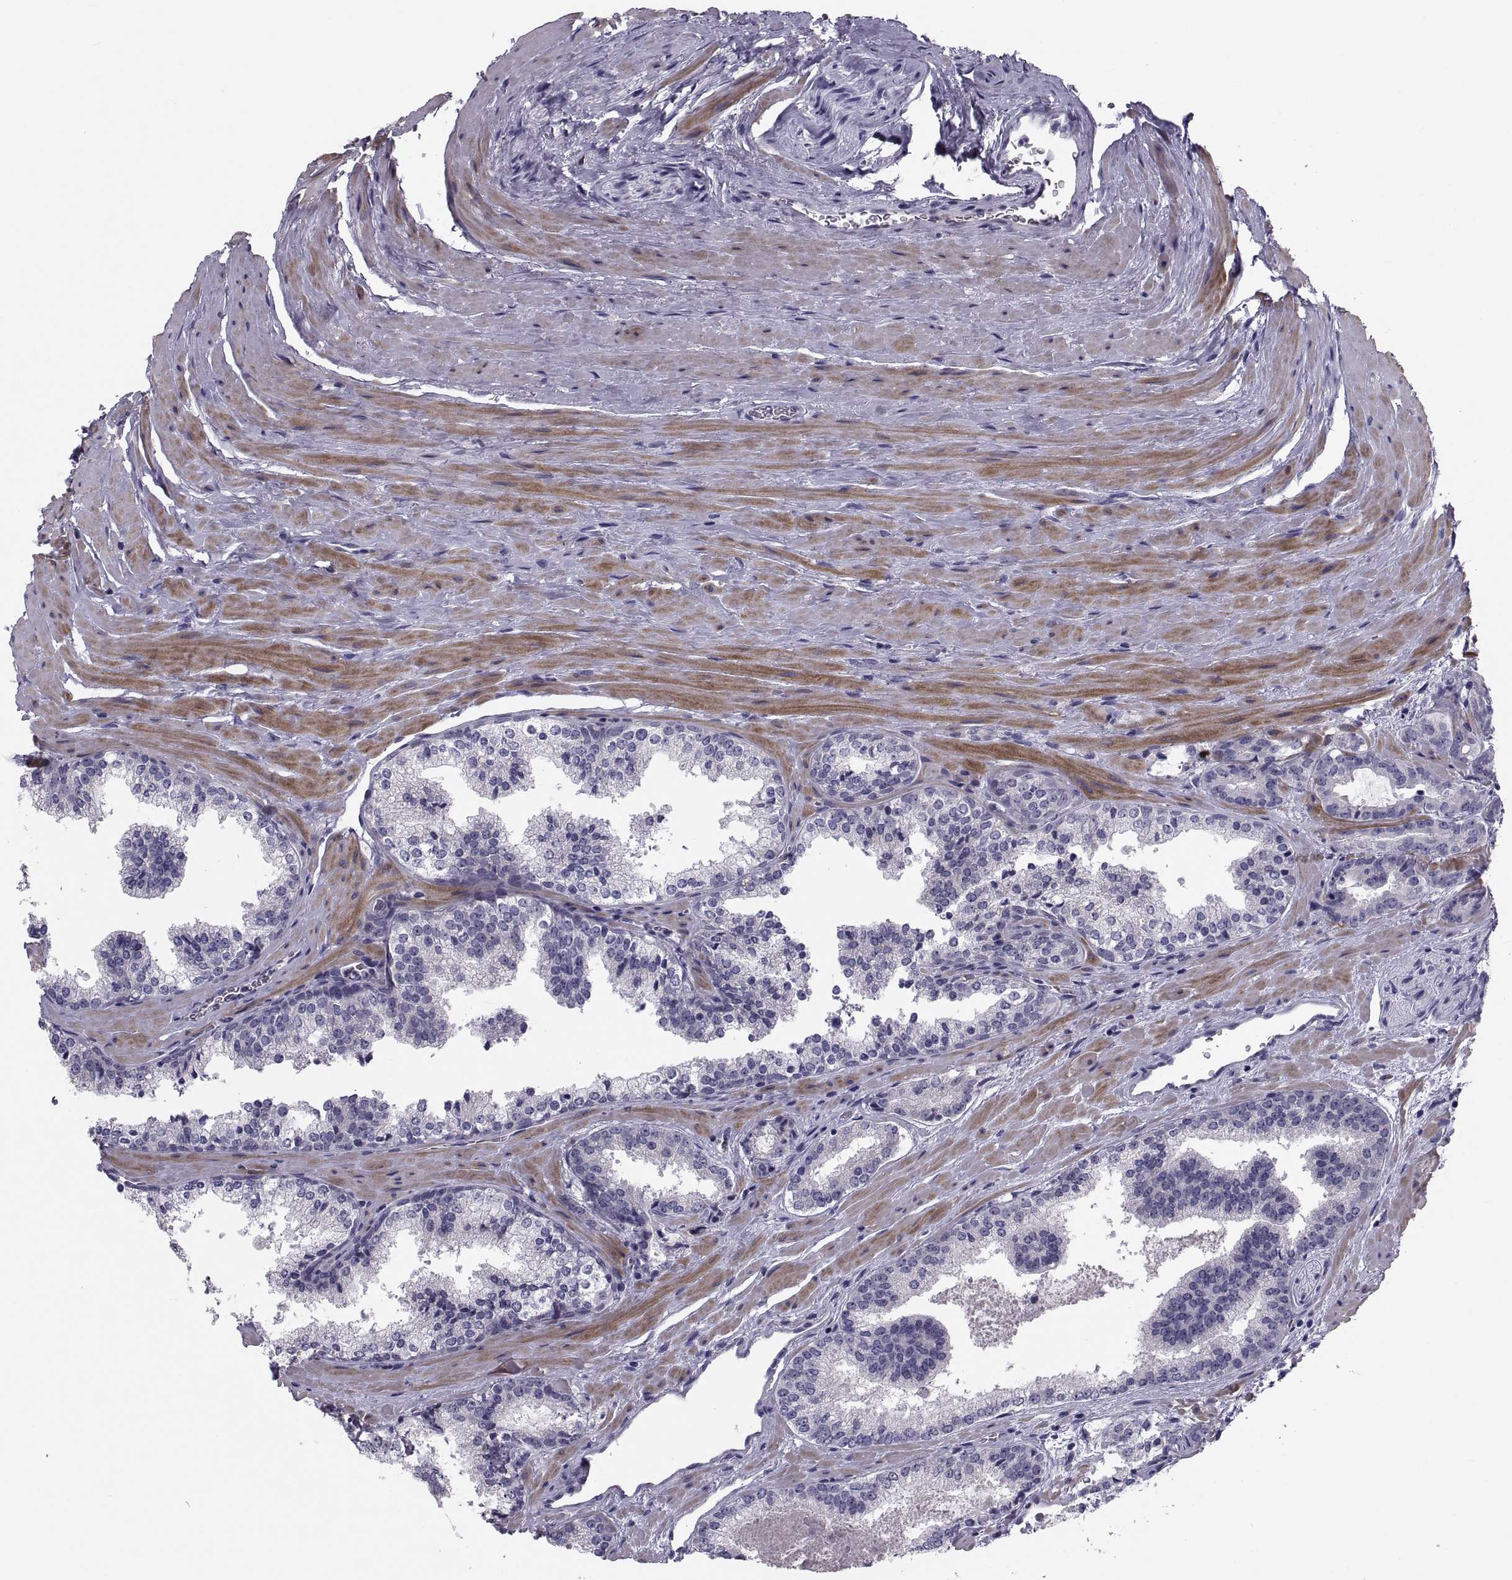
{"staining": {"intensity": "negative", "quantity": "none", "location": "none"}, "tissue": "prostate cancer", "cell_type": "Tumor cells", "image_type": "cancer", "snomed": [{"axis": "morphology", "description": "Adenocarcinoma, NOS"}, {"axis": "morphology", "description": "Adenocarcinoma, High grade"}, {"axis": "topography", "description": "Prostate"}], "caption": "A high-resolution histopathology image shows IHC staining of prostate cancer (adenocarcinoma (high-grade)), which displays no significant positivity in tumor cells.", "gene": "PDZRN4", "patient": {"sex": "male", "age": 62}}